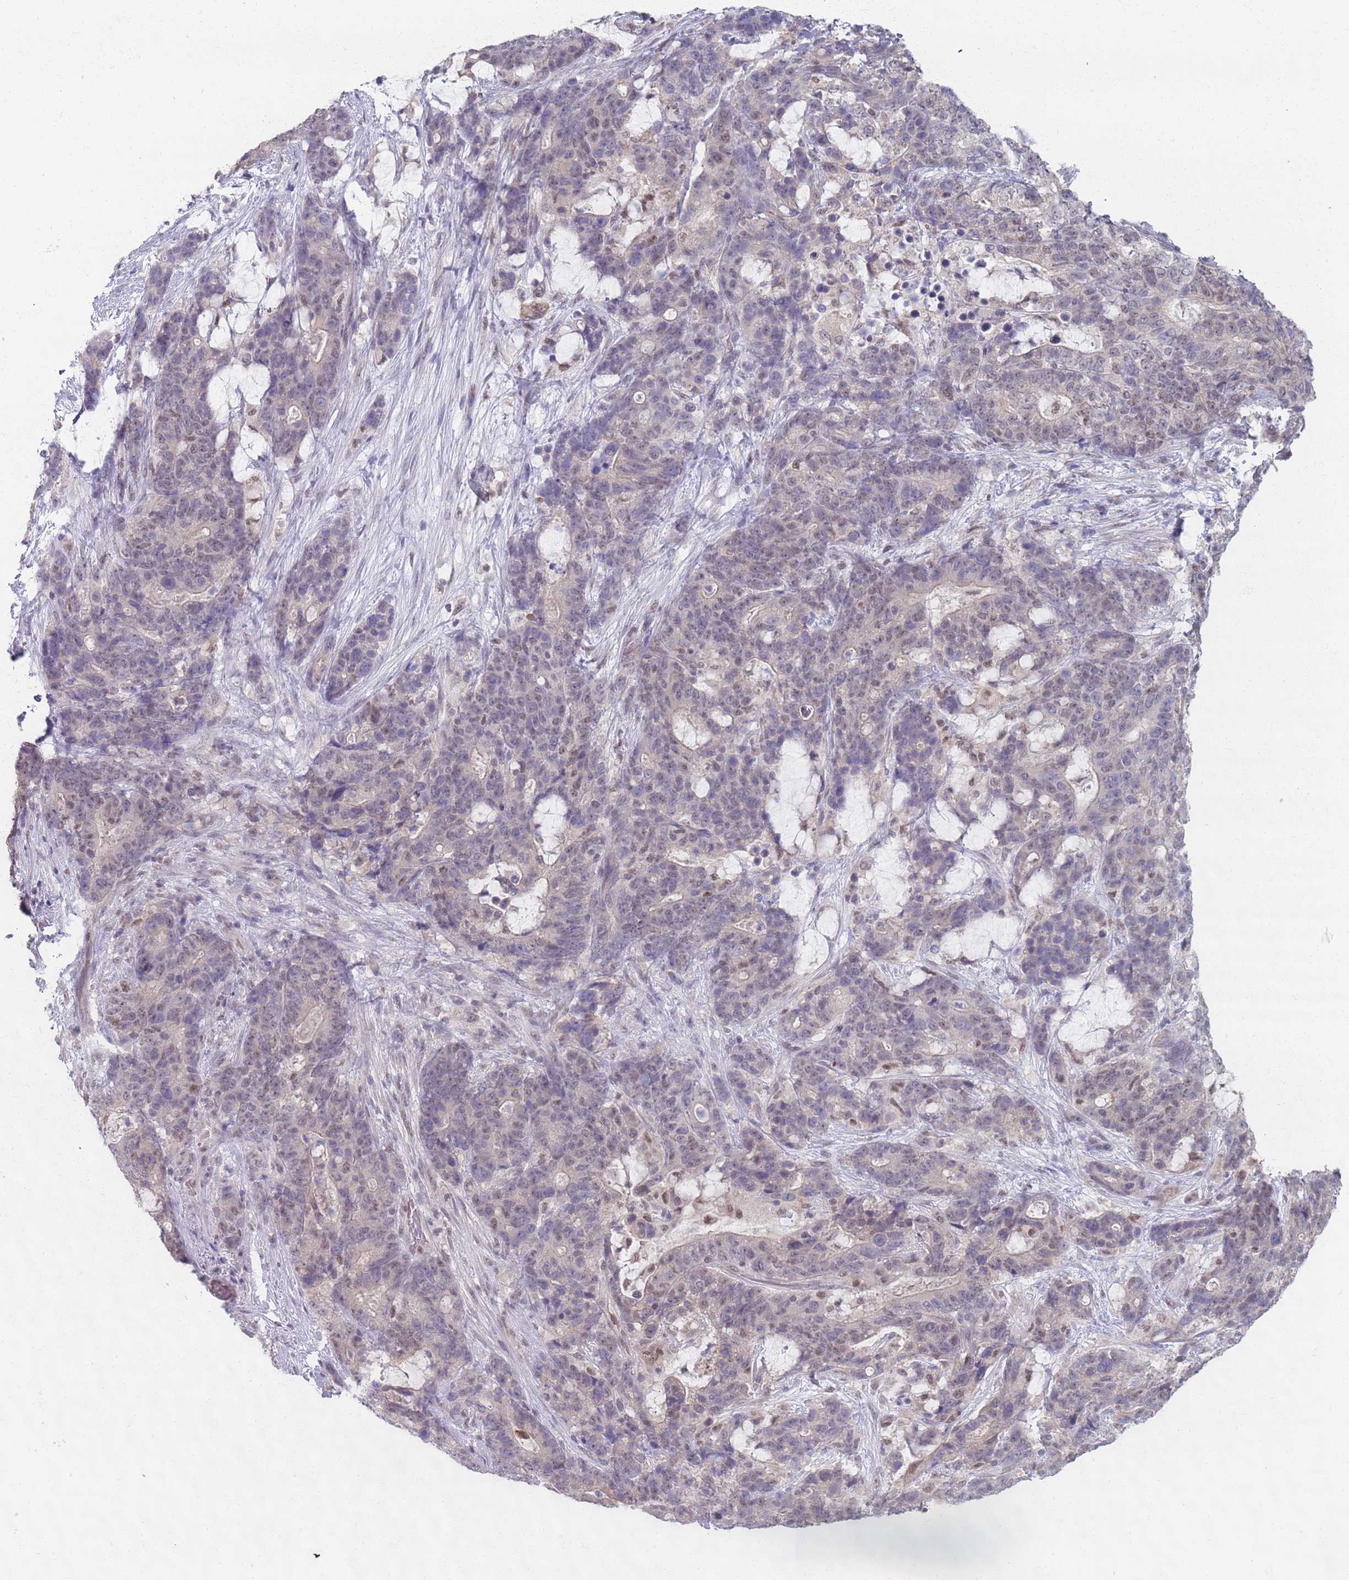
{"staining": {"intensity": "weak", "quantity": "<25%", "location": "nuclear"}, "tissue": "stomach cancer", "cell_type": "Tumor cells", "image_type": "cancer", "snomed": [{"axis": "morphology", "description": "Normal tissue, NOS"}, {"axis": "morphology", "description": "Adenocarcinoma, NOS"}, {"axis": "topography", "description": "Stomach"}], "caption": "DAB (3,3'-diaminobenzidine) immunohistochemical staining of stomach adenocarcinoma demonstrates no significant expression in tumor cells.", "gene": "SMARCAL1", "patient": {"sex": "female", "age": 64}}